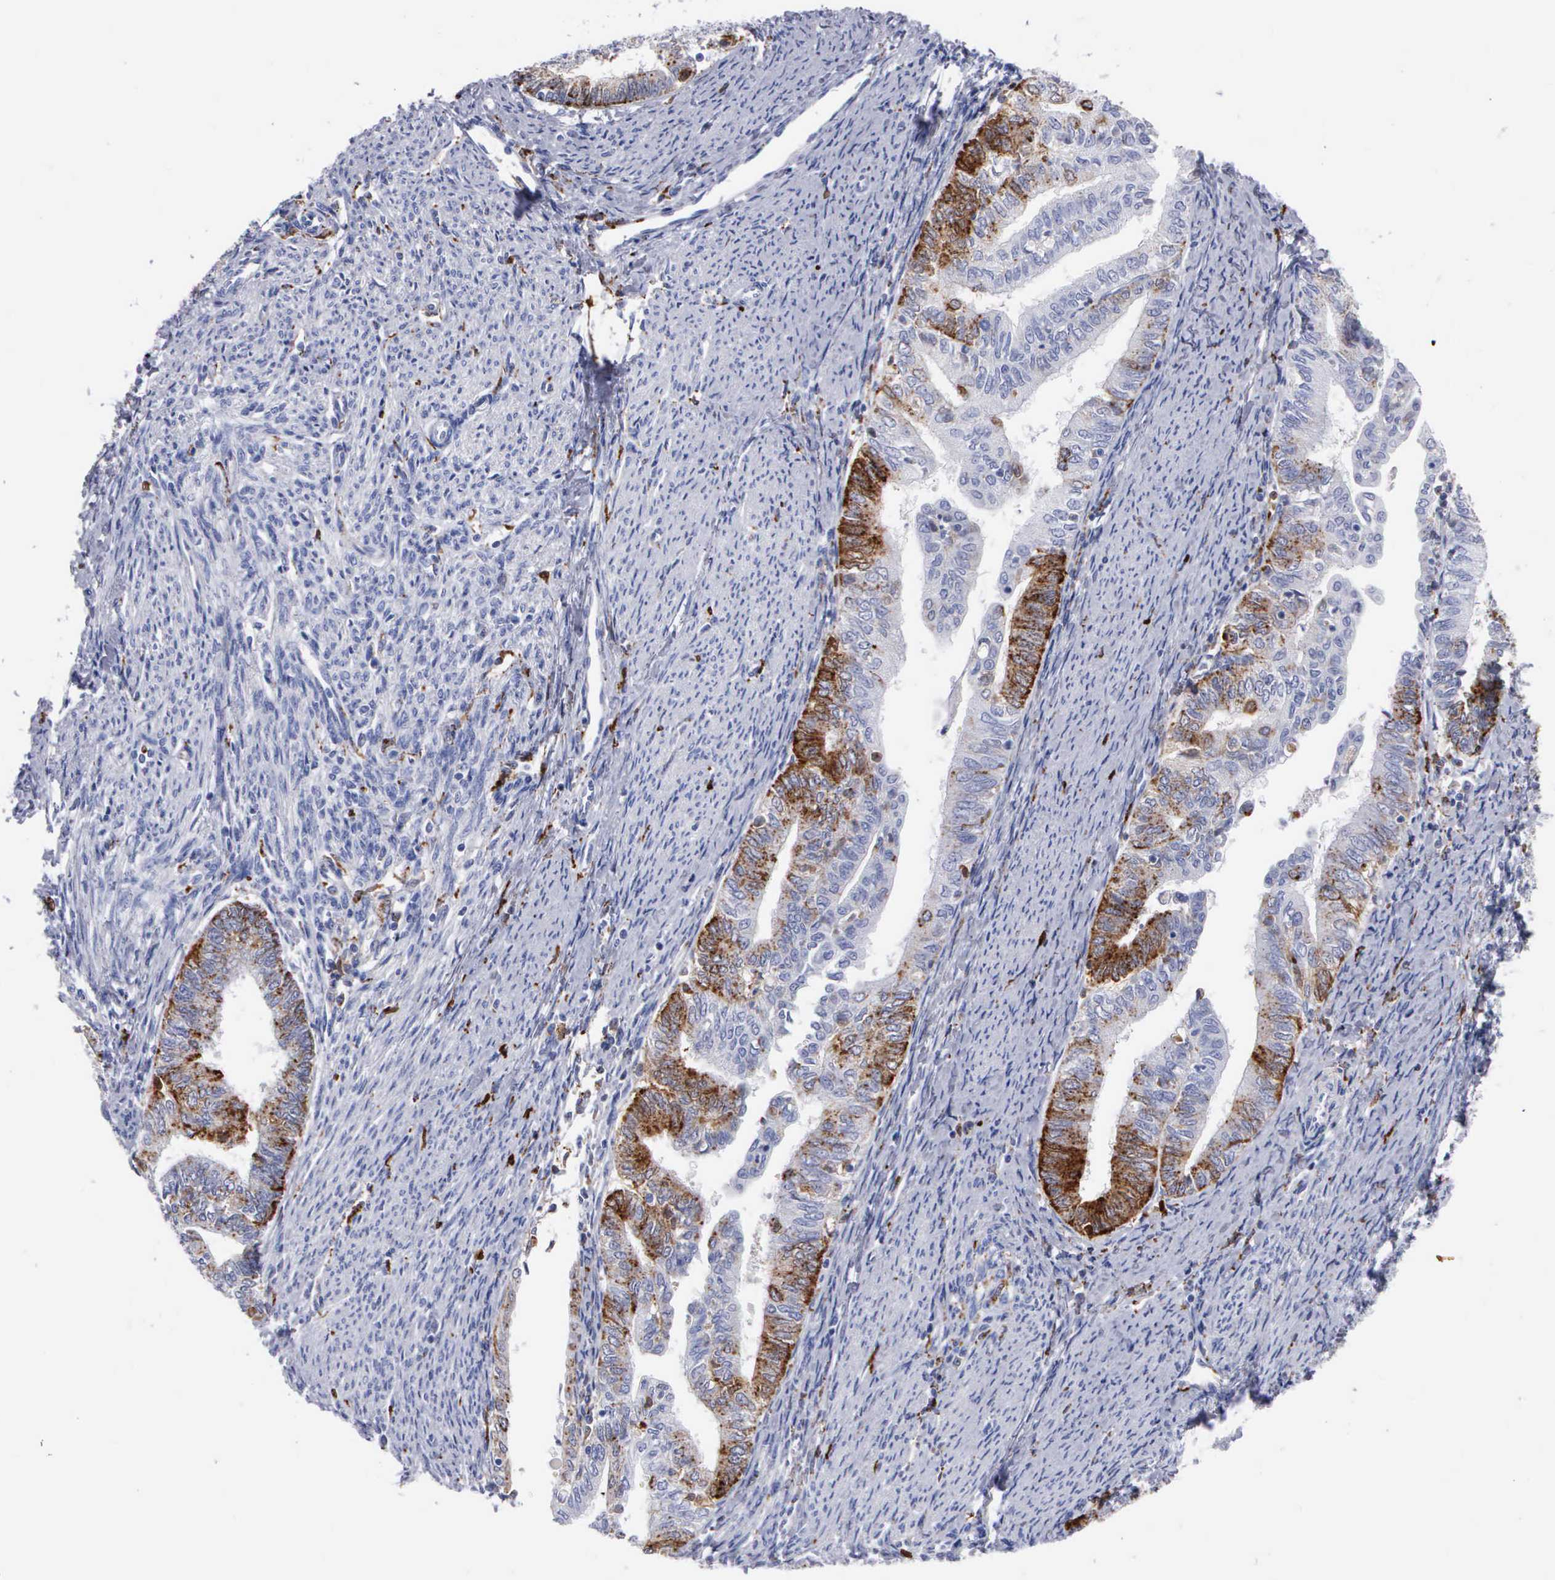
{"staining": {"intensity": "moderate", "quantity": "25%-75%", "location": "cytoplasmic/membranous"}, "tissue": "endometrial cancer", "cell_type": "Tumor cells", "image_type": "cancer", "snomed": [{"axis": "morphology", "description": "Adenocarcinoma, NOS"}, {"axis": "topography", "description": "Endometrium"}], "caption": "High-magnification brightfield microscopy of endometrial cancer stained with DAB (brown) and counterstained with hematoxylin (blue). tumor cells exhibit moderate cytoplasmic/membranous staining is appreciated in about25%-75% of cells. (brown staining indicates protein expression, while blue staining denotes nuclei).", "gene": "CTSH", "patient": {"sex": "female", "age": 66}}